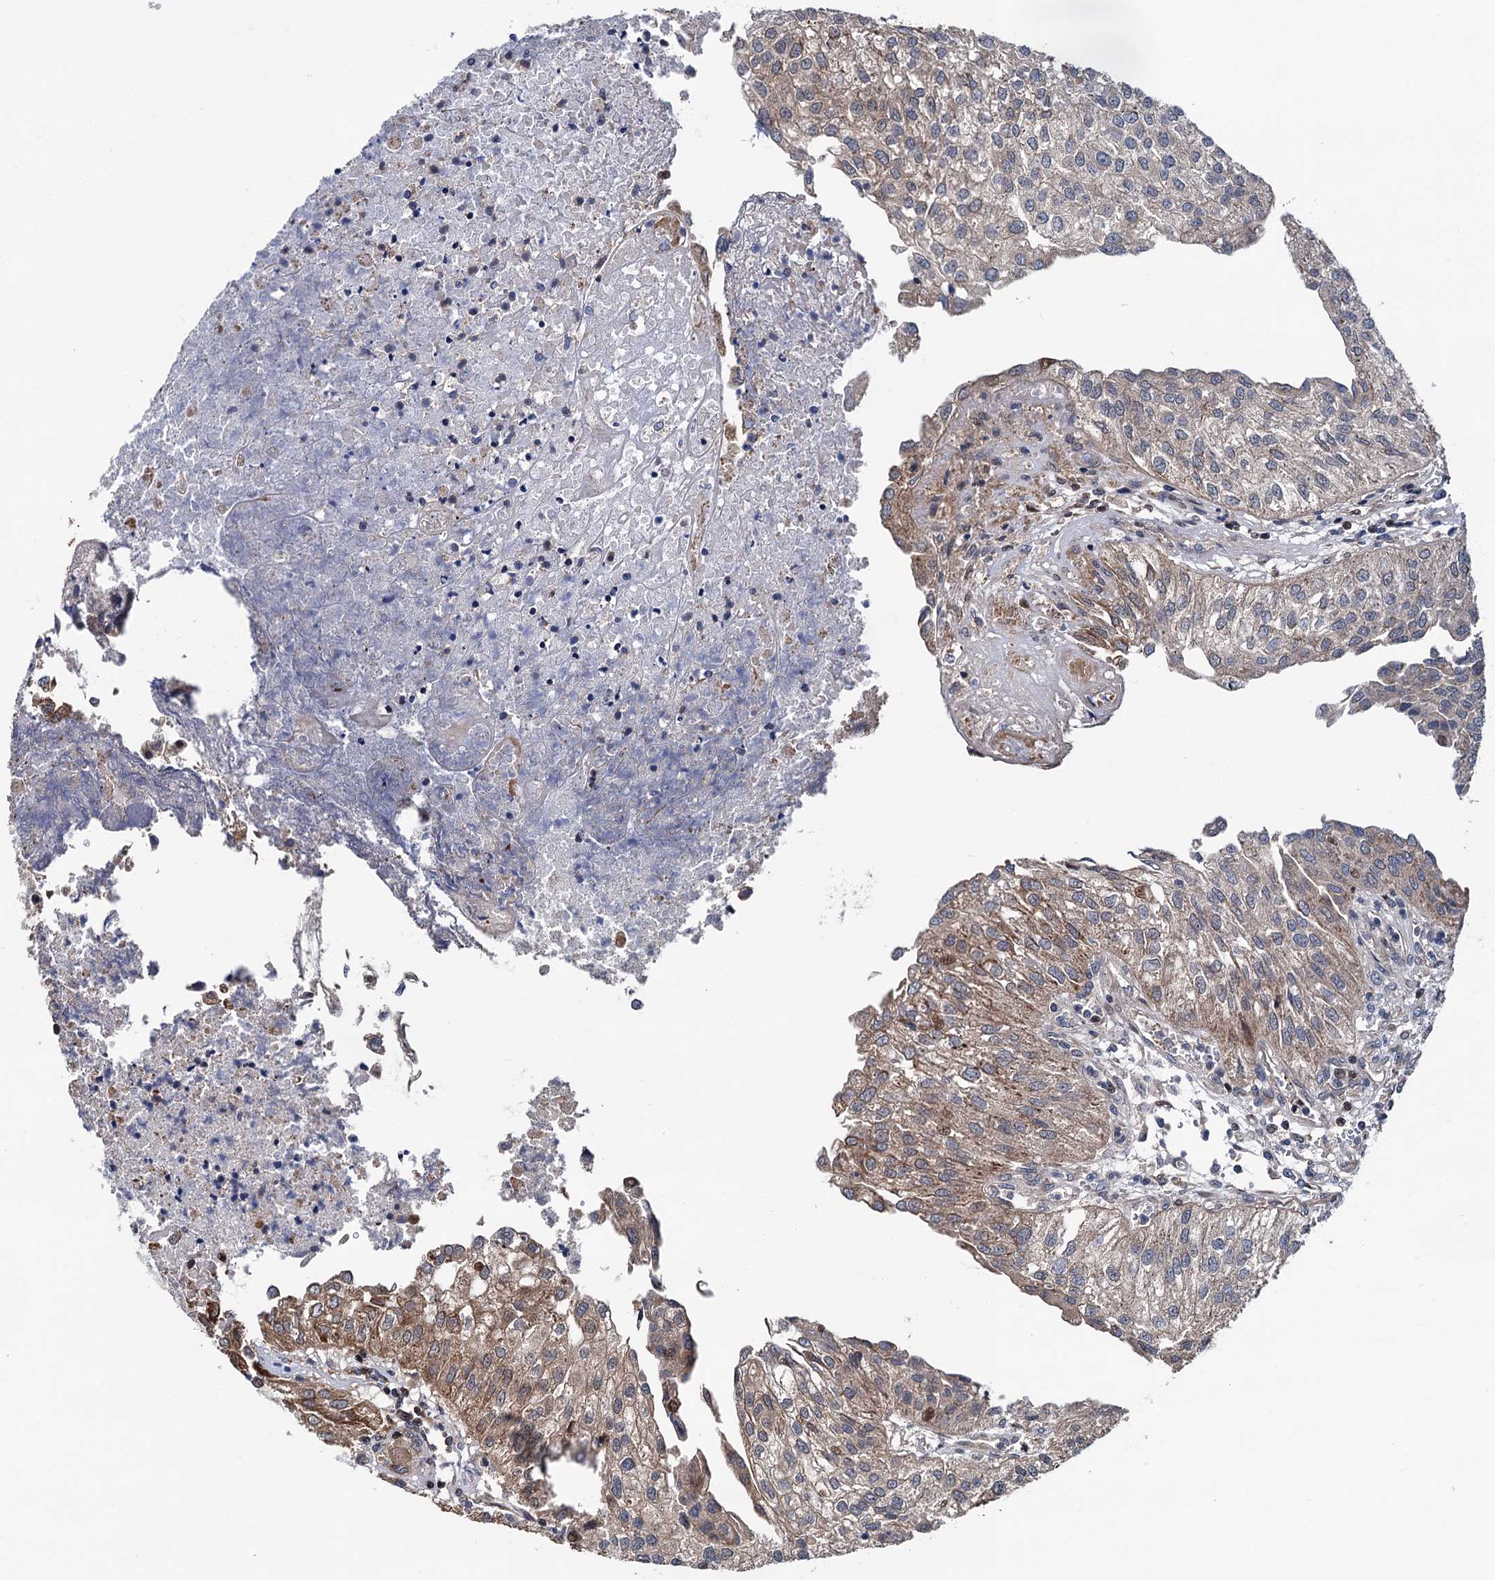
{"staining": {"intensity": "moderate", "quantity": "<25%", "location": "cytoplasmic/membranous,nuclear"}, "tissue": "urothelial cancer", "cell_type": "Tumor cells", "image_type": "cancer", "snomed": [{"axis": "morphology", "description": "Urothelial carcinoma, Low grade"}, {"axis": "topography", "description": "Urinary bladder"}], "caption": "Immunohistochemistry (IHC) of urothelial carcinoma (low-grade) displays low levels of moderate cytoplasmic/membranous and nuclear expression in approximately <25% of tumor cells.", "gene": "UBR1", "patient": {"sex": "female", "age": 89}}